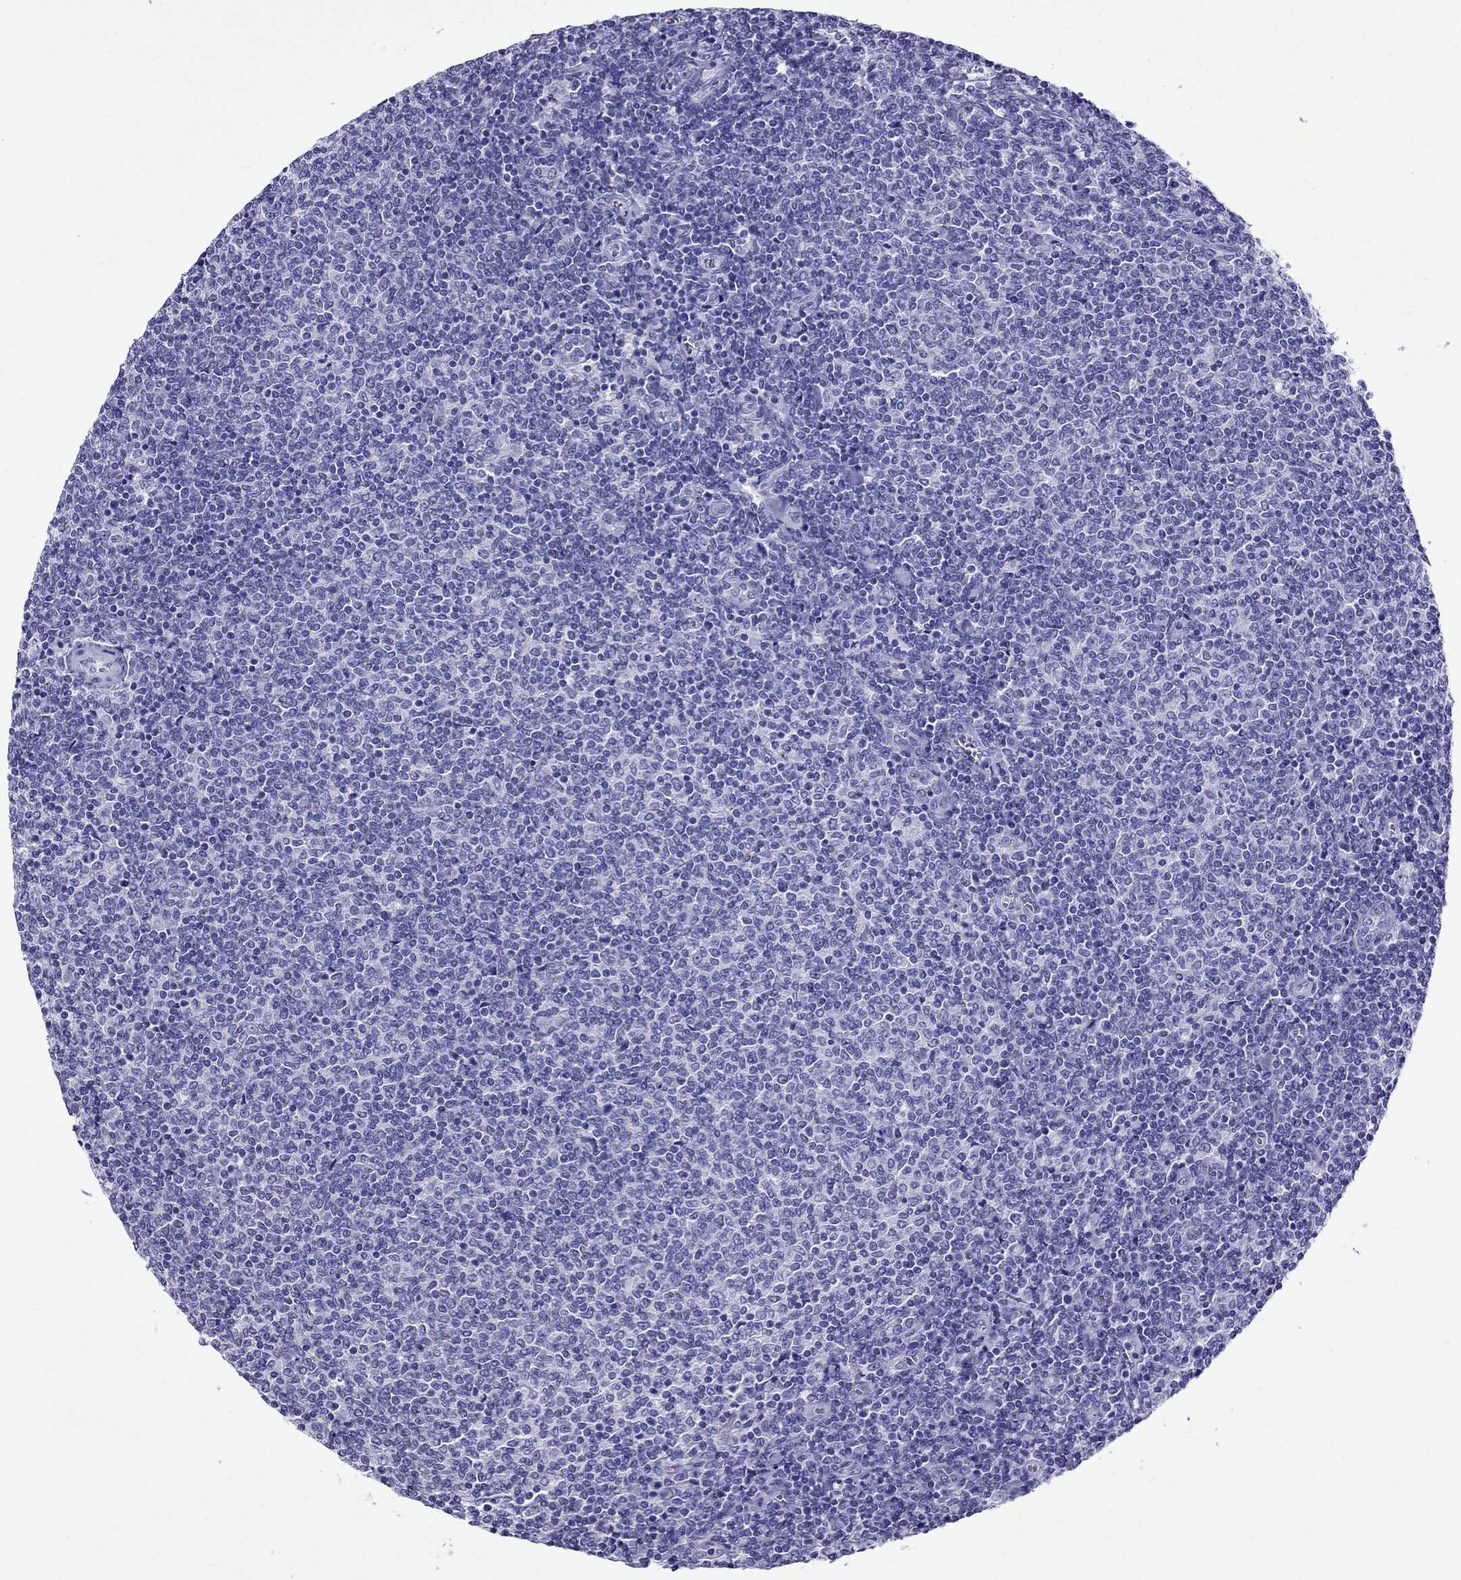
{"staining": {"intensity": "negative", "quantity": "none", "location": "none"}, "tissue": "lymphoma", "cell_type": "Tumor cells", "image_type": "cancer", "snomed": [{"axis": "morphology", "description": "Malignant lymphoma, non-Hodgkin's type, Low grade"}, {"axis": "topography", "description": "Lymph node"}], "caption": "Low-grade malignant lymphoma, non-Hodgkin's type stained for a protein using IHC displays no staining tumor cells.", "gene": "CRYBA1", "patient": {"sex": "male", "age": 52}}